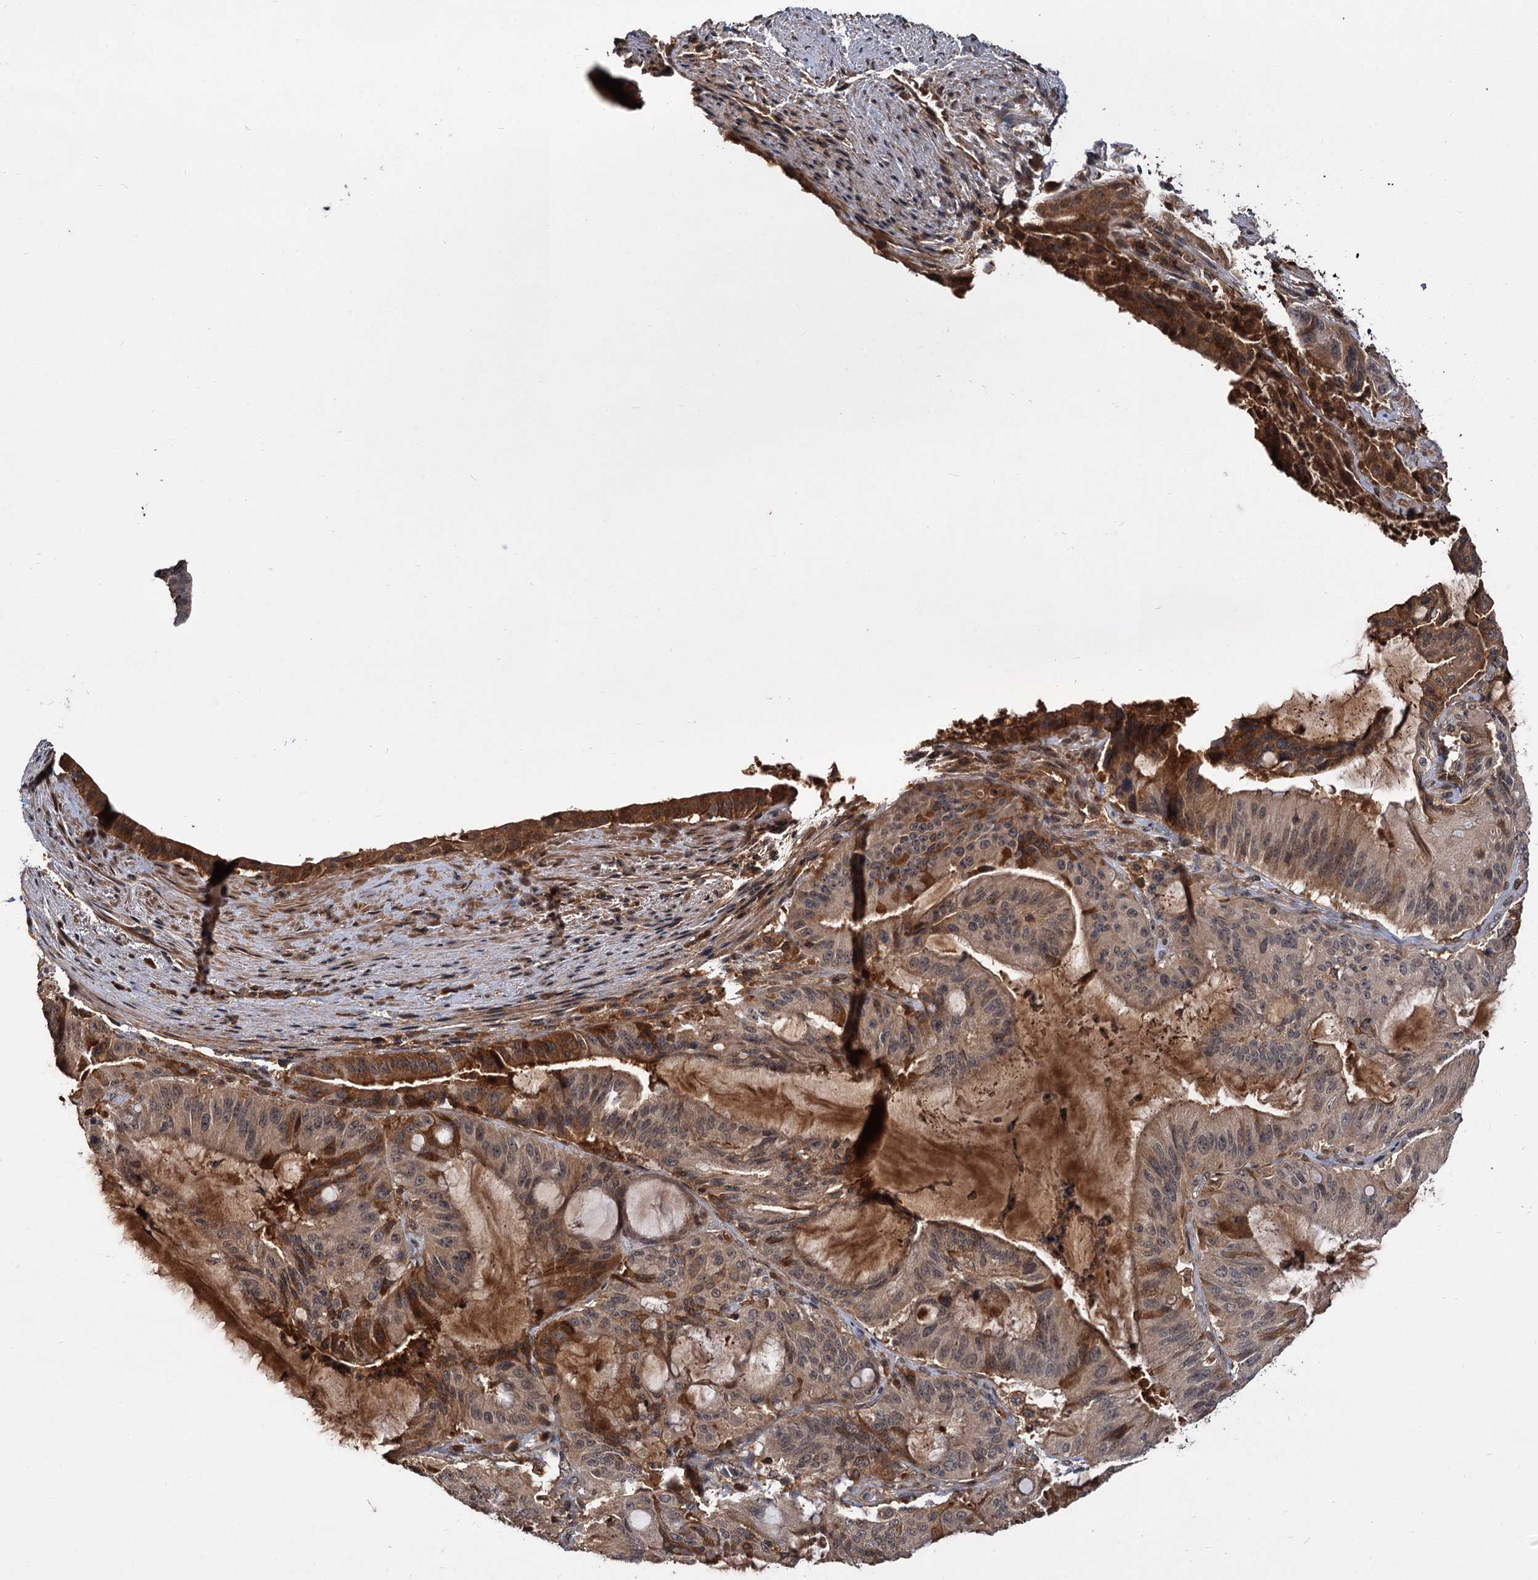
{"staining": {"intensity": "moderate", "quantity": "25%-75%", "location": "cytoplasmic/membranous"}, "tissue": "liver cancer", "cell_type": "Tumor cells", "image_type": "cancer", "snomed": [{"axis": "morphology", "description": "Normal tissue, NOS"}, {"axis": "morphology", "description": "Cholangiocarcinoma"}, {"axis": "topography", "description": "Liver"}, {"axis": "topography", "description": "Peripheral nerve tissue"}], "caption": "Protein expression by immunohistochemistry displays moderate cytoplasmic/membranous staining in approximately 25%-75% of tumor cells in liver cholangiocarcinoma.", "gene": "MBD6", "patient": {"sex": "female", "age": 73}}